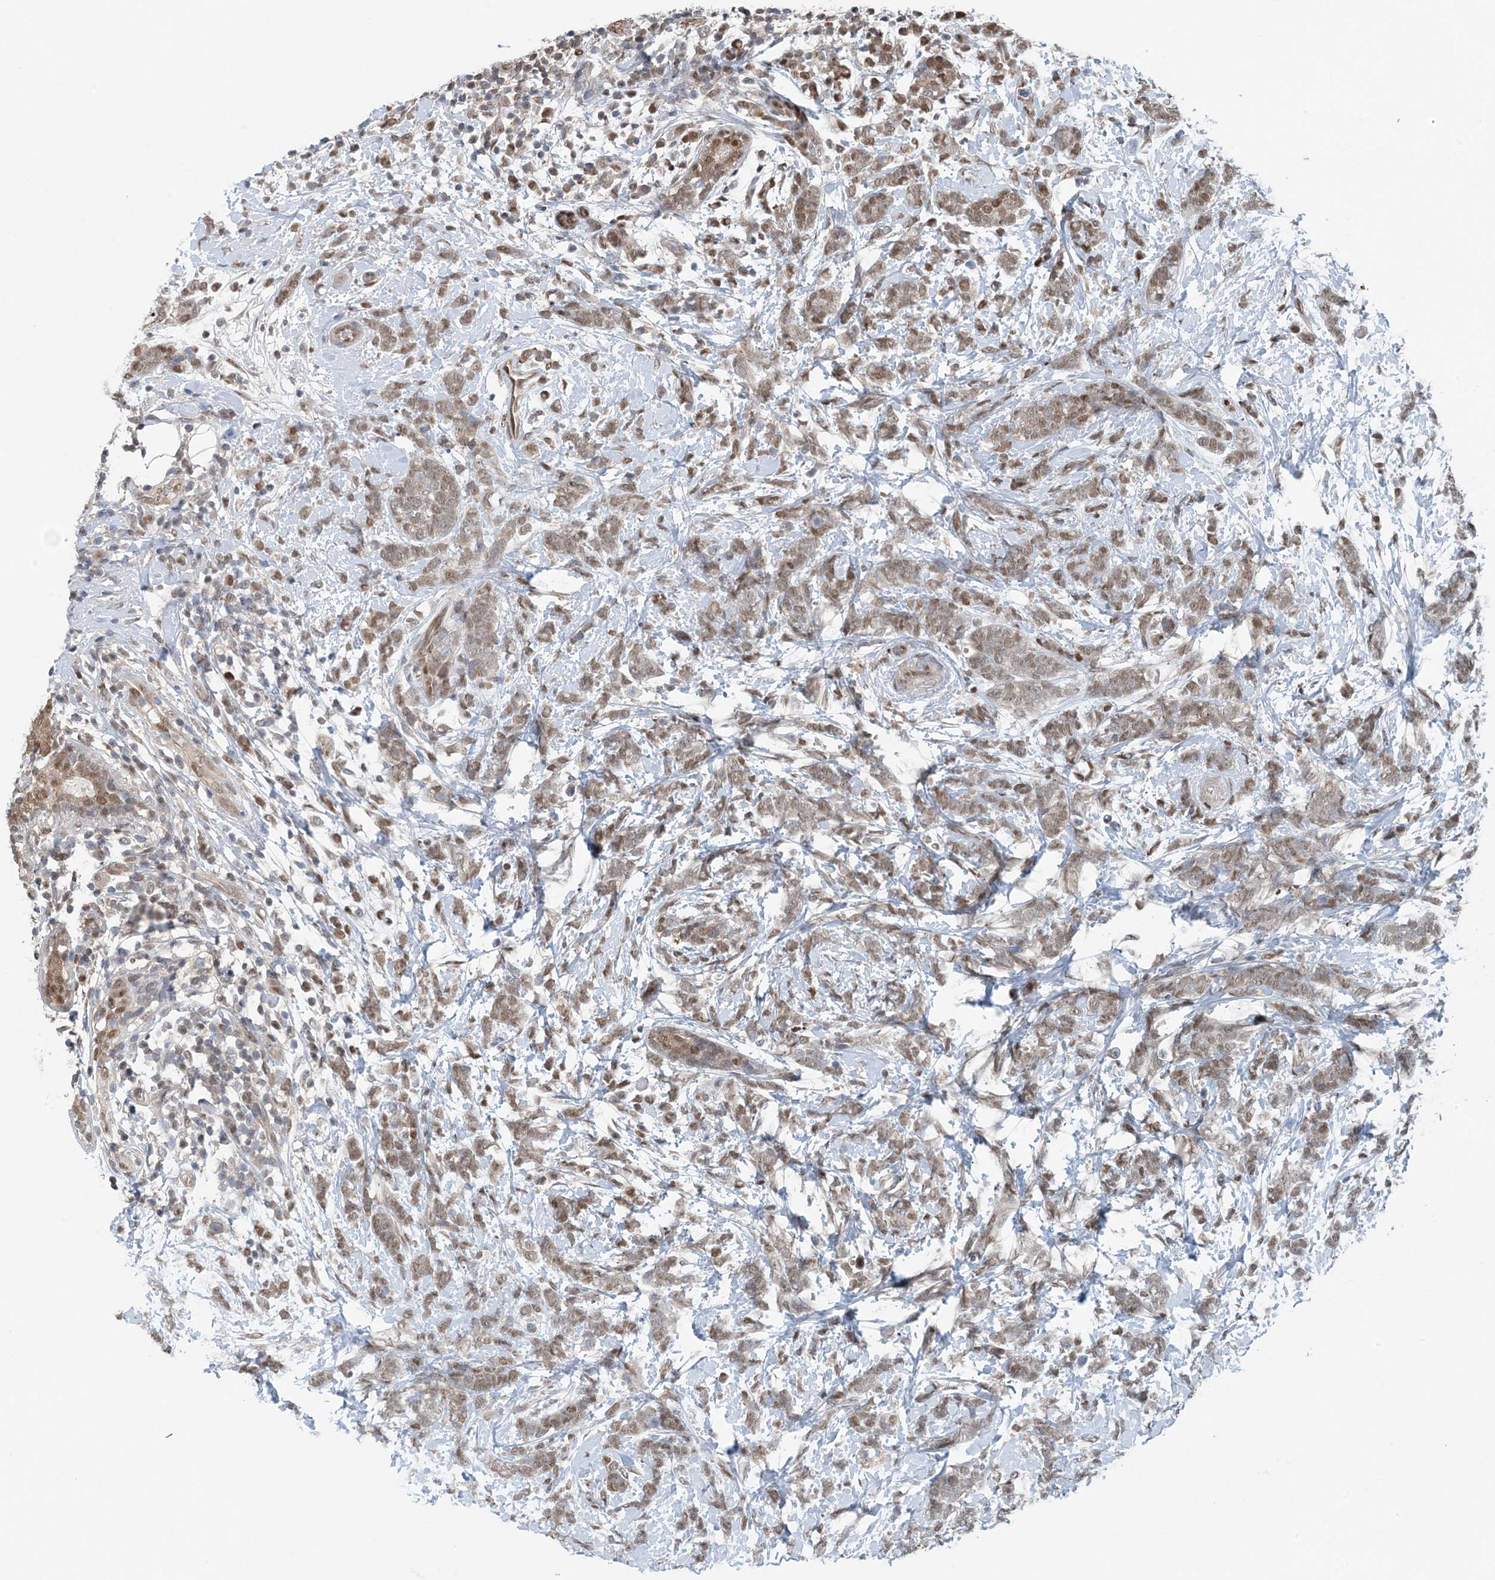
{"staining": {"intensity": "moderate", "quantity": ">75%", "location": "cytoplasmic/membranous,nuclear"}, "tissue": "breast cancer", "cell_type": "Tumor cells", "image_type": "cancer", "snomed": [{"axis": "morphology", "description": "Lobular carcinoma"}, {"axis": "topography", "description": "Breast"}], "caption": "There is medium levels of moderate cytoplasmic/membranous and nuclear expression in tumor cells of breast cancer, as demonstrated by immunohistochemical staining (brown color).", "gene": "HIKESHI", "patient": {"sex": "female", "age": 58}}